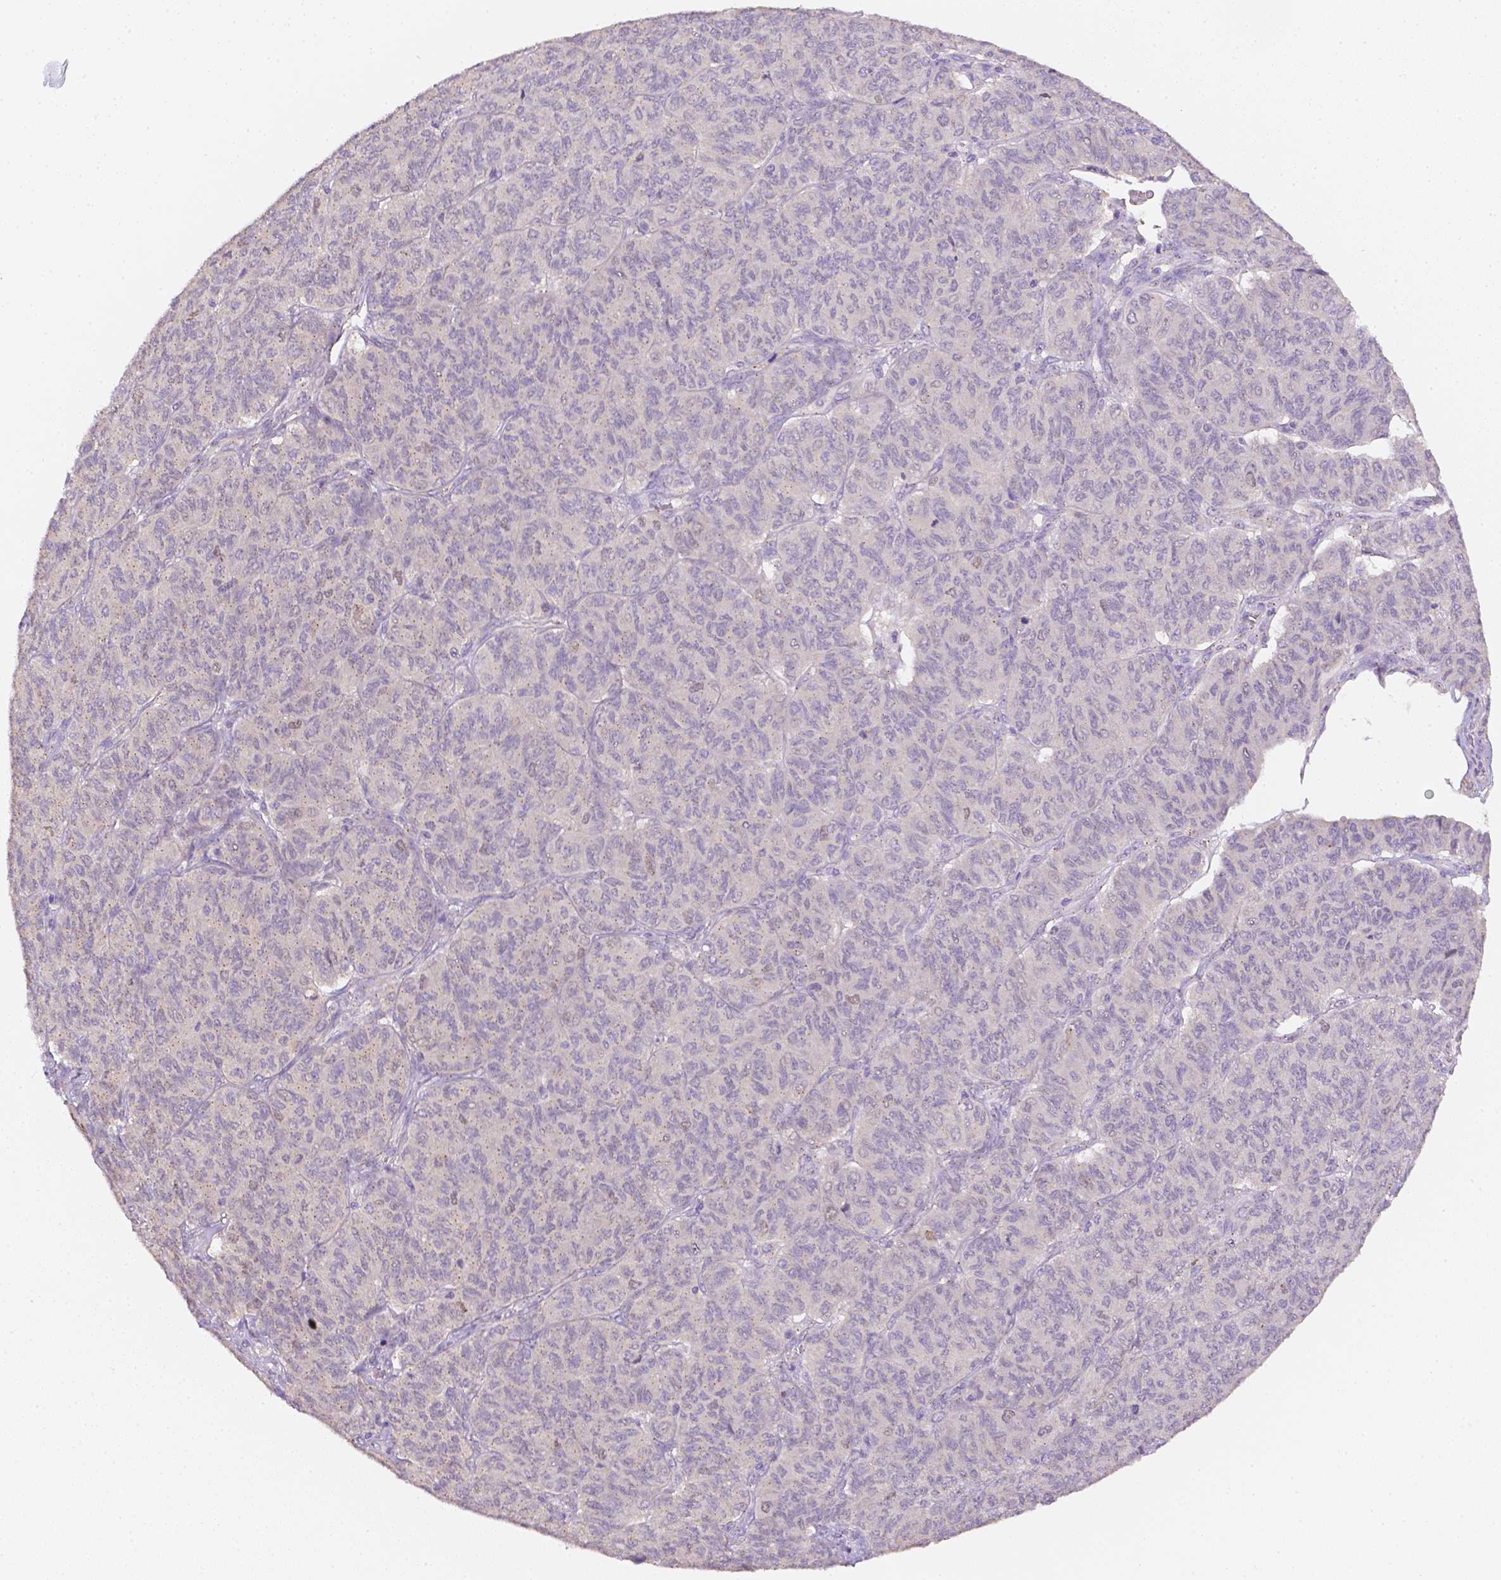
{"staining": {"intensity": "negative", "quantity": "none", "location": "none"}, "tissue": "ovarian cancer", "cell_type": "Tumor cells", "image_type": "cancer", "snomed": [{"axis": "morphology", "description": "Carcinoma, endometroid"}, {"axis": "topography", "description": "Ovary"}], "caption": "An image of endometroid carcinoma (ovarian) stained for a protein exhibits no brown staining in tumor cells.", "gene": "C10orf67", "patient": {"sex": "female", "age": 80}}